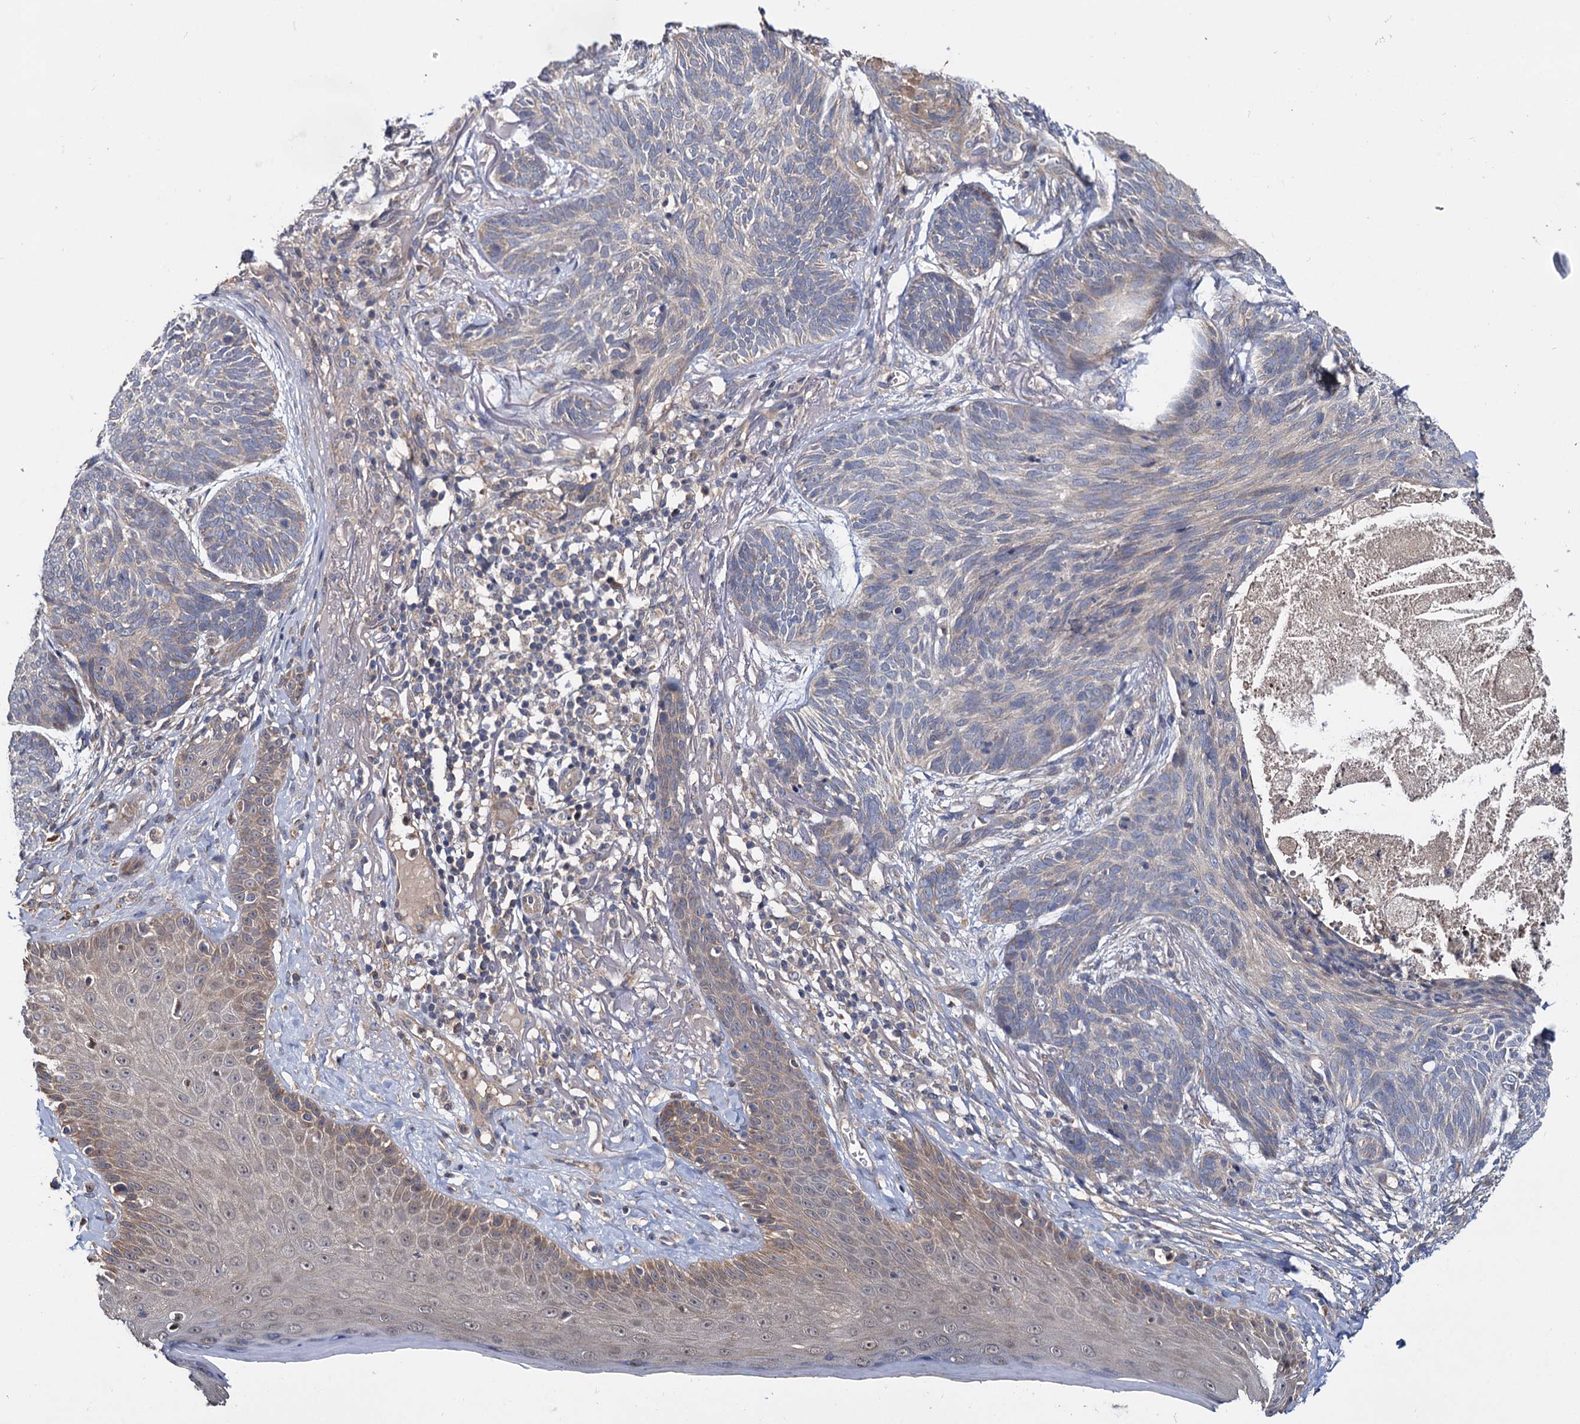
{"staining": {"intensity": "negative", "quantity": "none", "location": "none"}, "tissue": "skin cancer", "cell_type": "Tumor cells", "image_type": "cancer", "snomed": [{"axis": "morphology", "description": "Normal tissue, NOS"}, {"axis": "morphology", "description": "Basal cell carcinoma"}, {"axis": "topography", "description": "Skin"}], "caption": "High magnification brightfield microscopy of skin cancer (basal cell carcinoma) stained with DAB (3,3'-diaminobenzidine) (brown) and counterstained with hematoxylin (blue): tumor cells show no significant expression.", "gene": "CEP192", "patient": {"sex": "male", "age": 66}}